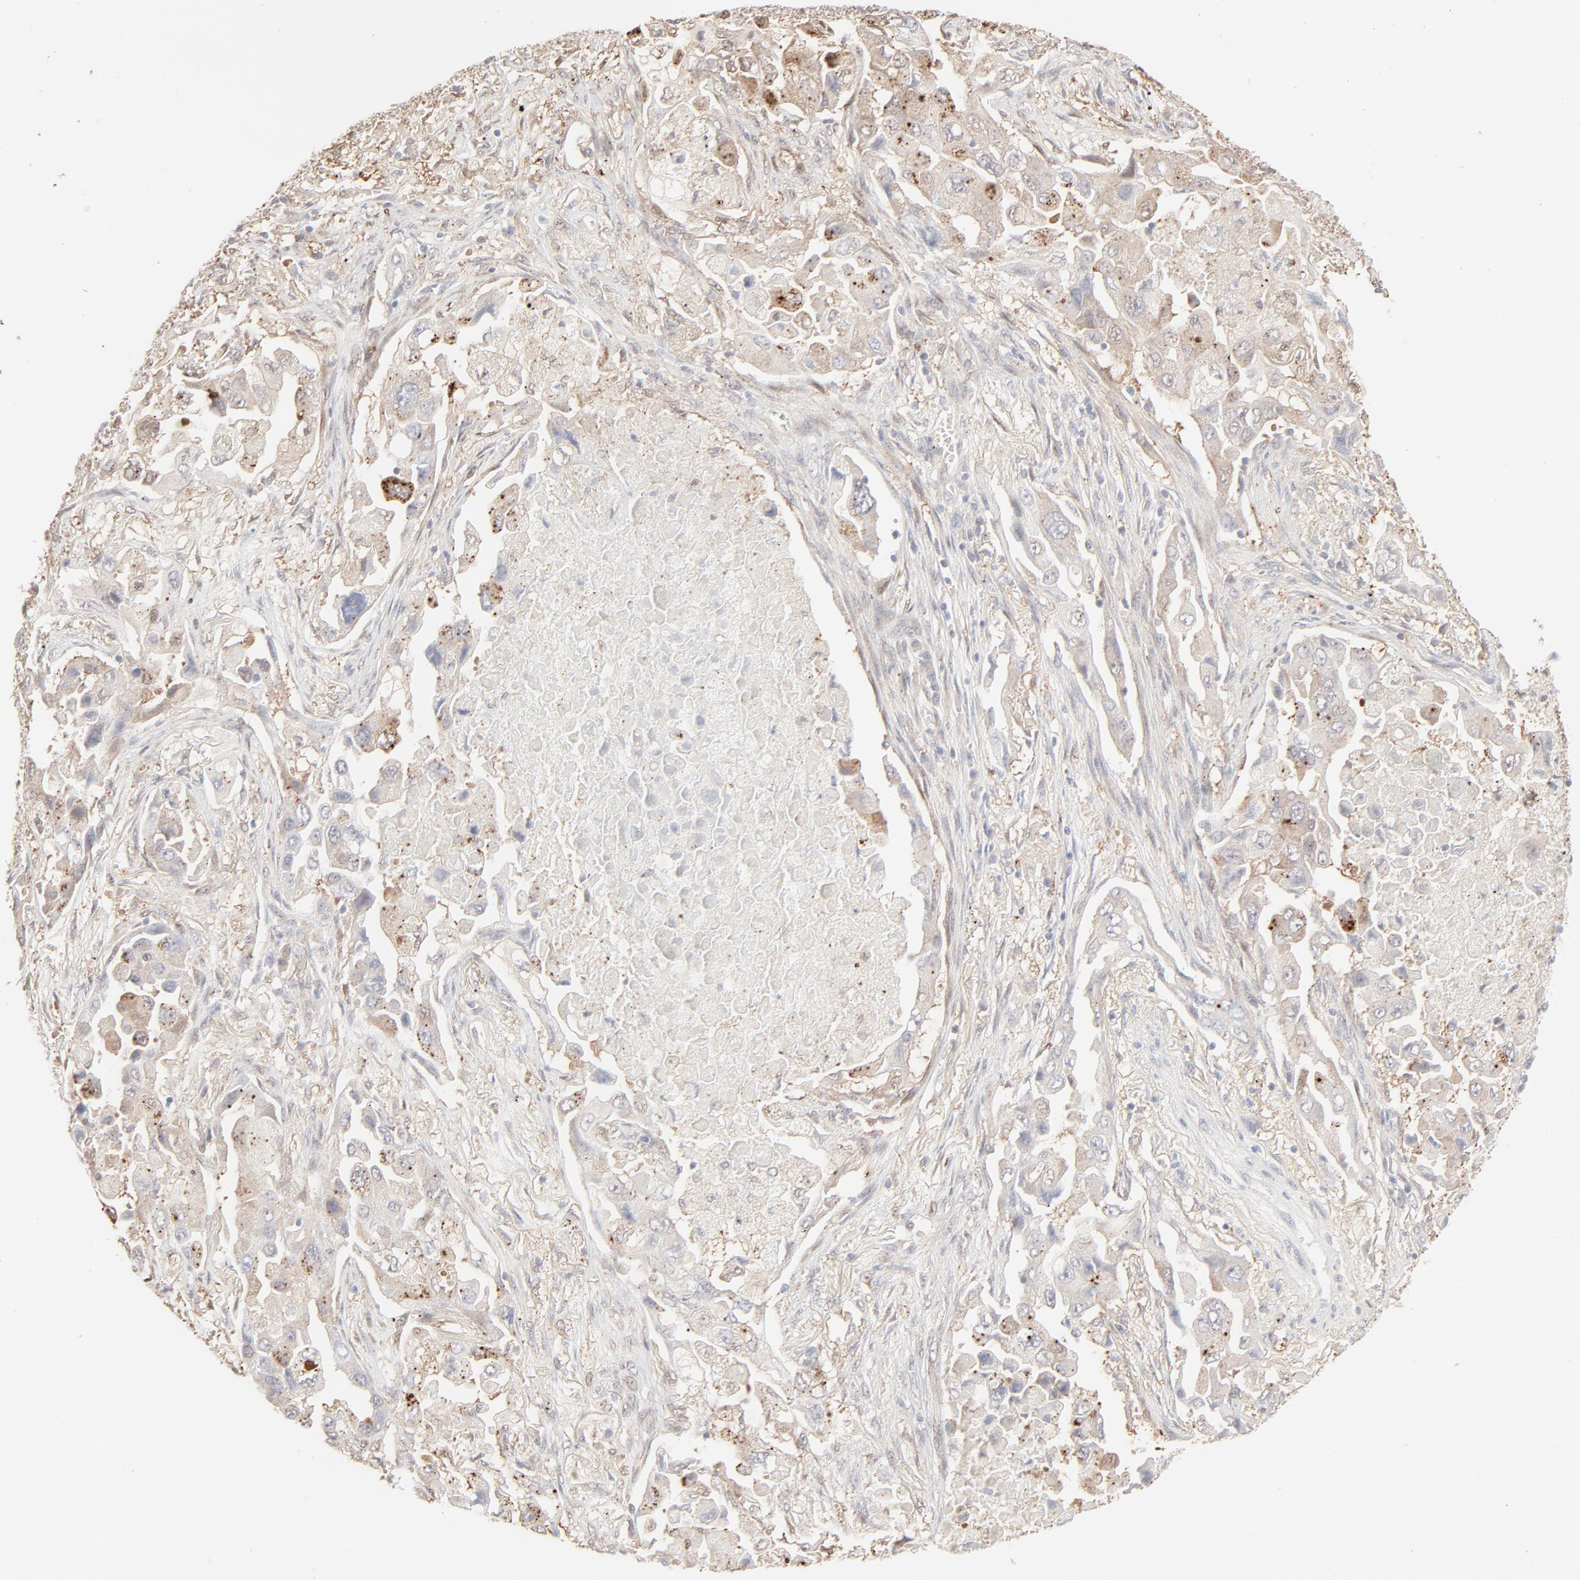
{"staining": {"intensity": "negative", "quantity": "none", "location": "none"}, "tissue": "lung cancer", "cell_type": "Tumor cells", "image_type": "cancer", "snomed": [{"axis": "morphology", "description": "Adenocarcinoma, NOS"}, {"axis": "topography", "description": "Lung"}], "caption": "IHC of human lung cancer displays no positivity in tumor cells.", "gene": "LGALS2", "patient": {"sex": "female", "age": 65}}